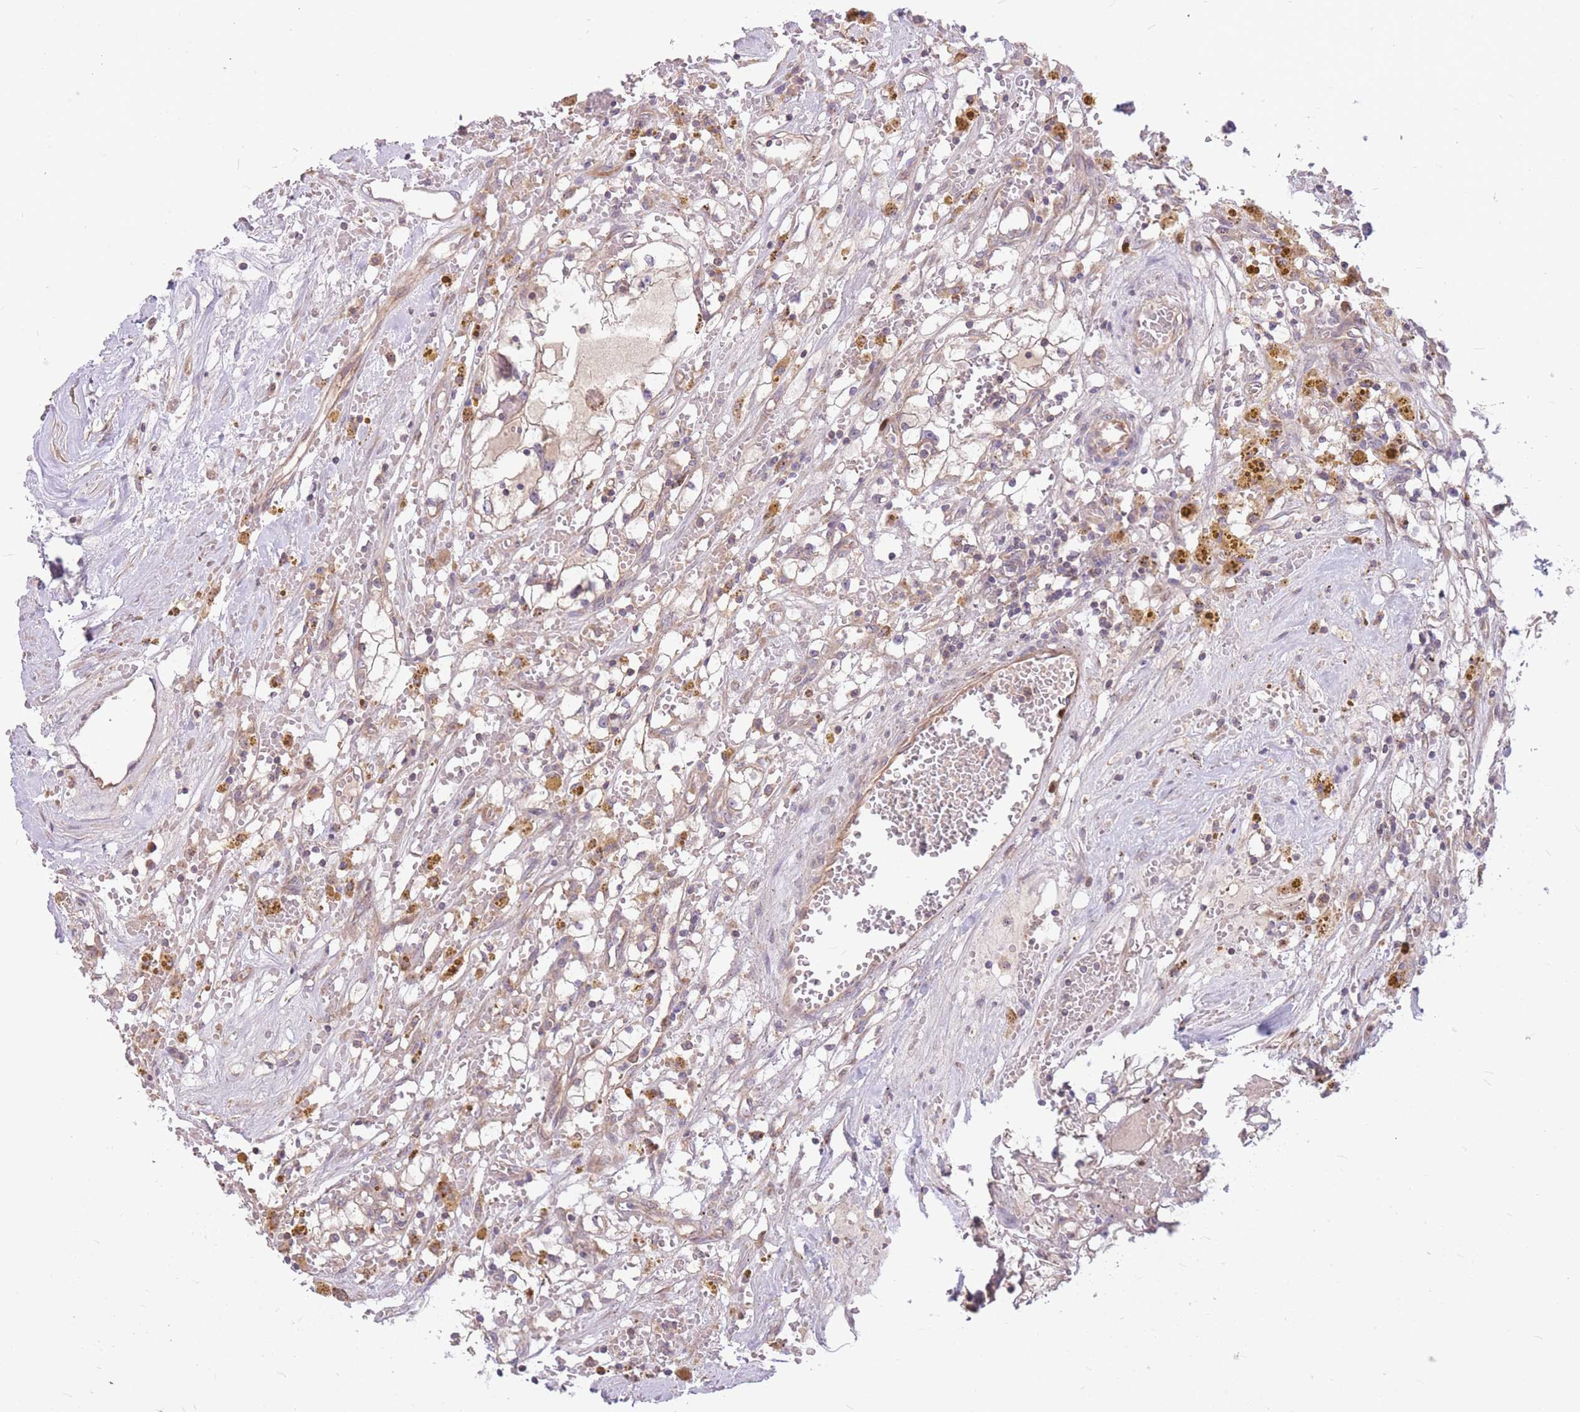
{"staining": {"intensity": "negative", "quantity": "none", "location": "none"}, "tissue": "renal cancer", "cell_type": "Tumor cells", "image_type": "cancer", "snomed": [{"axis": "morphology", "description": "Adenocarcinoma, NOS"}, {"axis": "topography", "description": "Kidney"}], "caption": "Histopathology image shows no significant protein staining in tumor cells of adenocarcinoma (renal).", "gene": "GMNN", "patient": {"sex": "male", "age": 56}}